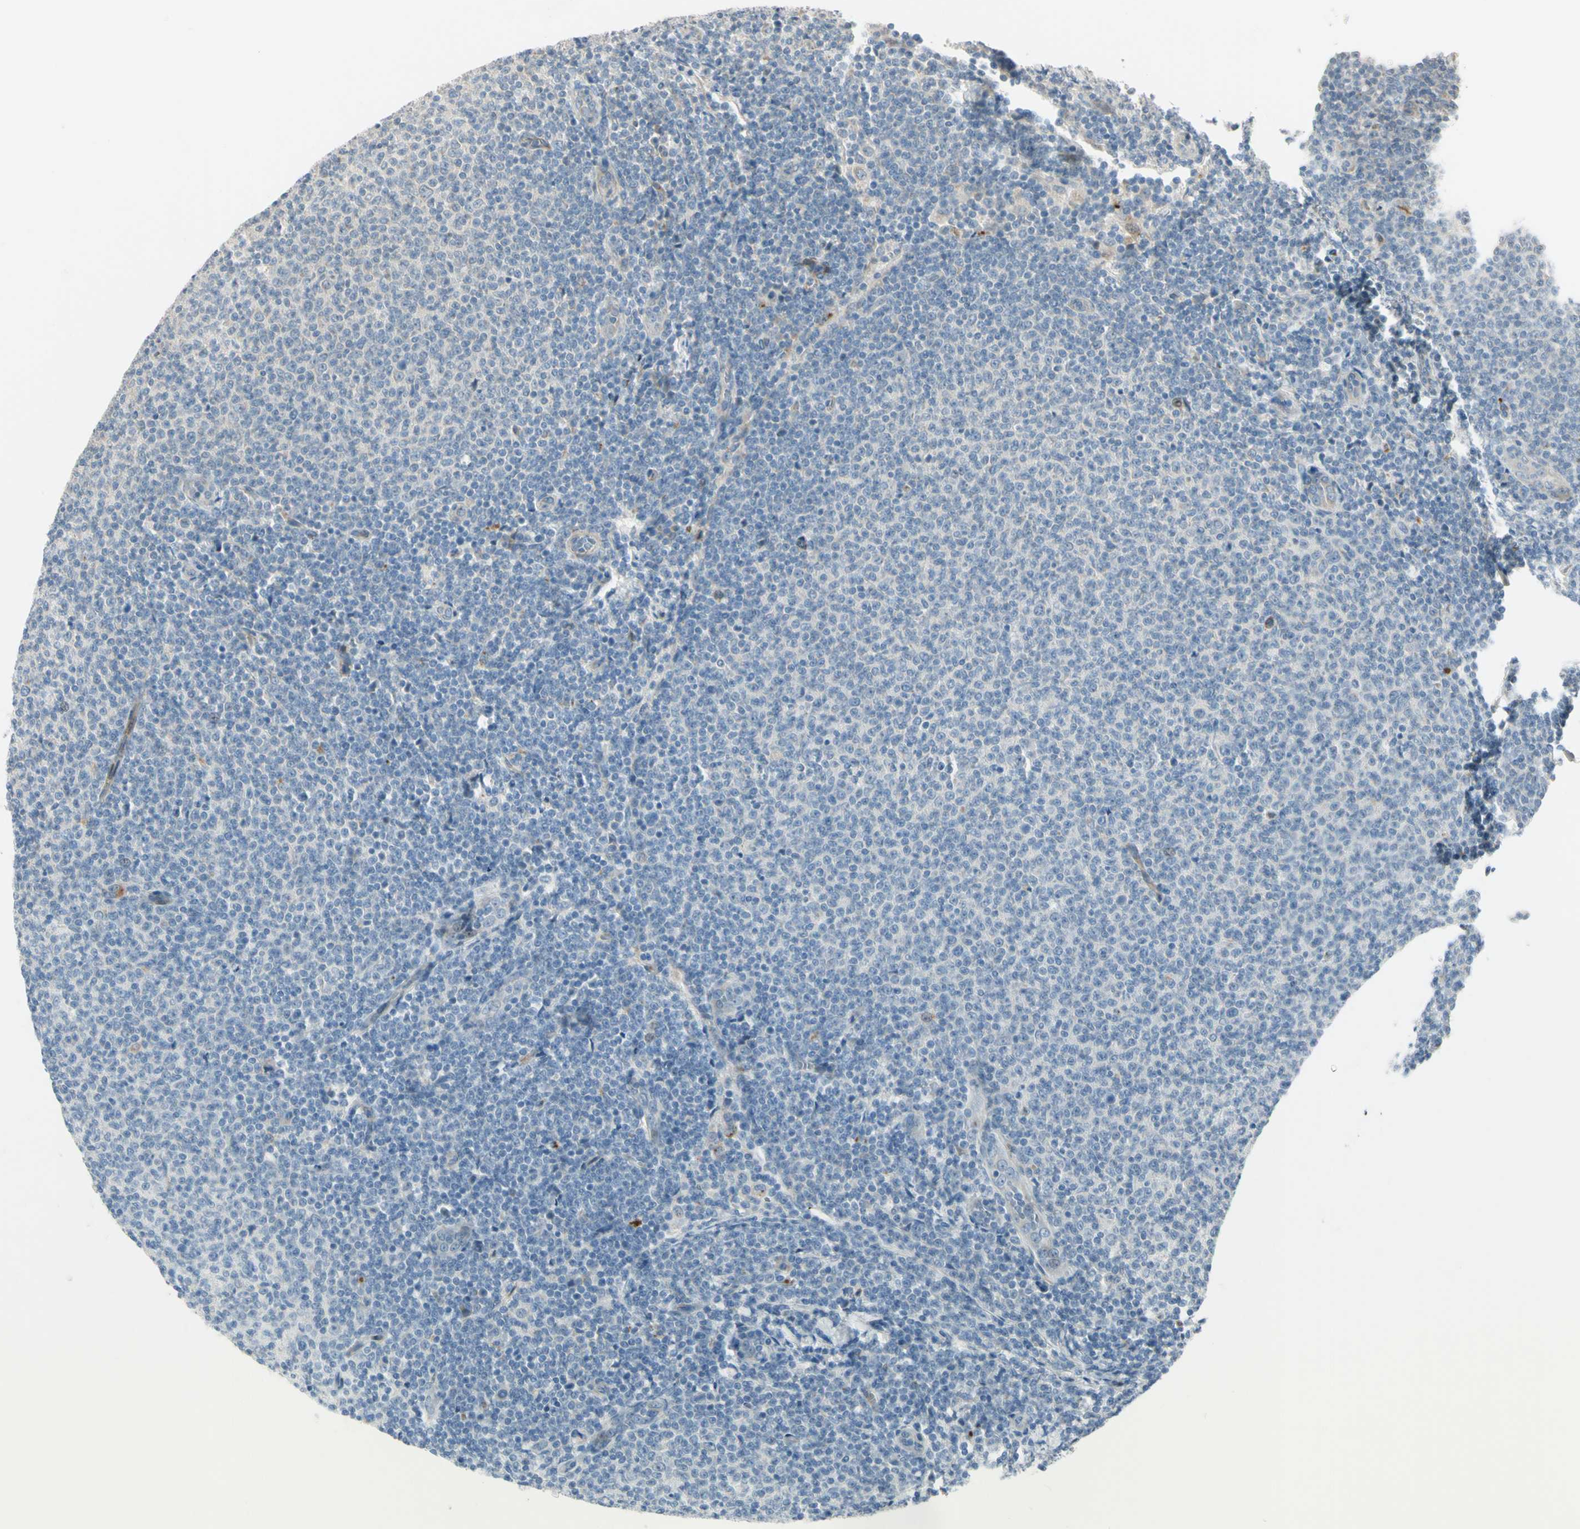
{"staining": {"intensity": "negative", "quantity": "none", "location": "none"}, "tissue": "lymphoma", "cell_type": "Tumor cells", "image_type": "cancer", "snomed": [{"axis": "morphology", "description": "Malignant lymphoma, non-Hodgkin's type, Low grade"}, {"axis": "topography", "description": "Lymph node"}], "caption": "The image reveals no significant staining in tumor cells of lymphoma.", "gene": "NDFIP1", "patient": {"sex": "male", "age": 66}}